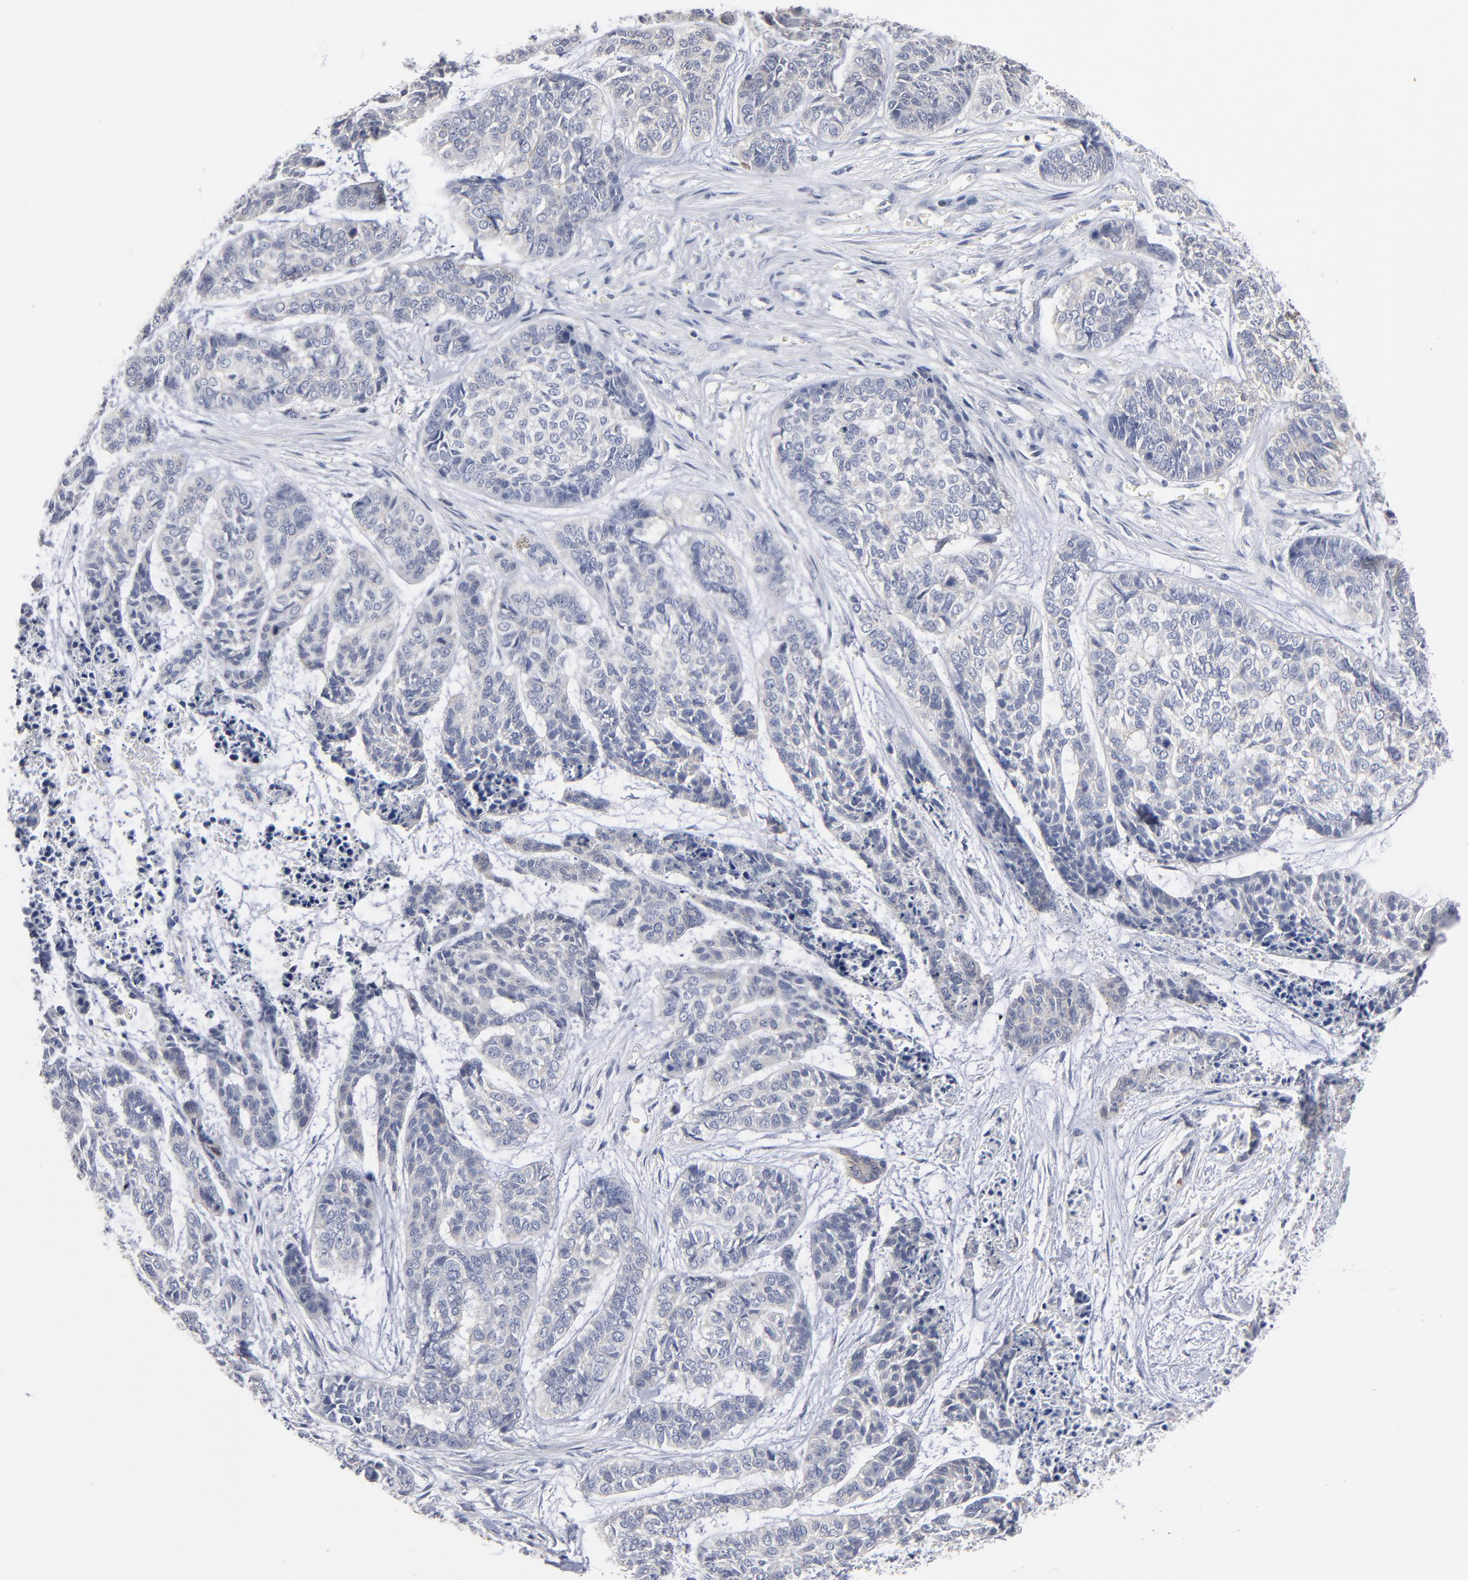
{"staining": {"intensity": "negative", "quantity": "none", "location": "none"}, "tissue": "skin cancer", "cell_type": "Tumor cells", "image_type": "cancer", "snomed": [{"axis": "morphology", "description": "Basal cell carcinoma"}, {"axis": "topography", "description": "Skin"}], "caption": "This is a histopathology image of IHC staining of skin cancer, which shows no staining in tumor cells.", "gene": "PDLIM2", "patient": {"sex": "female", "age": 64}}